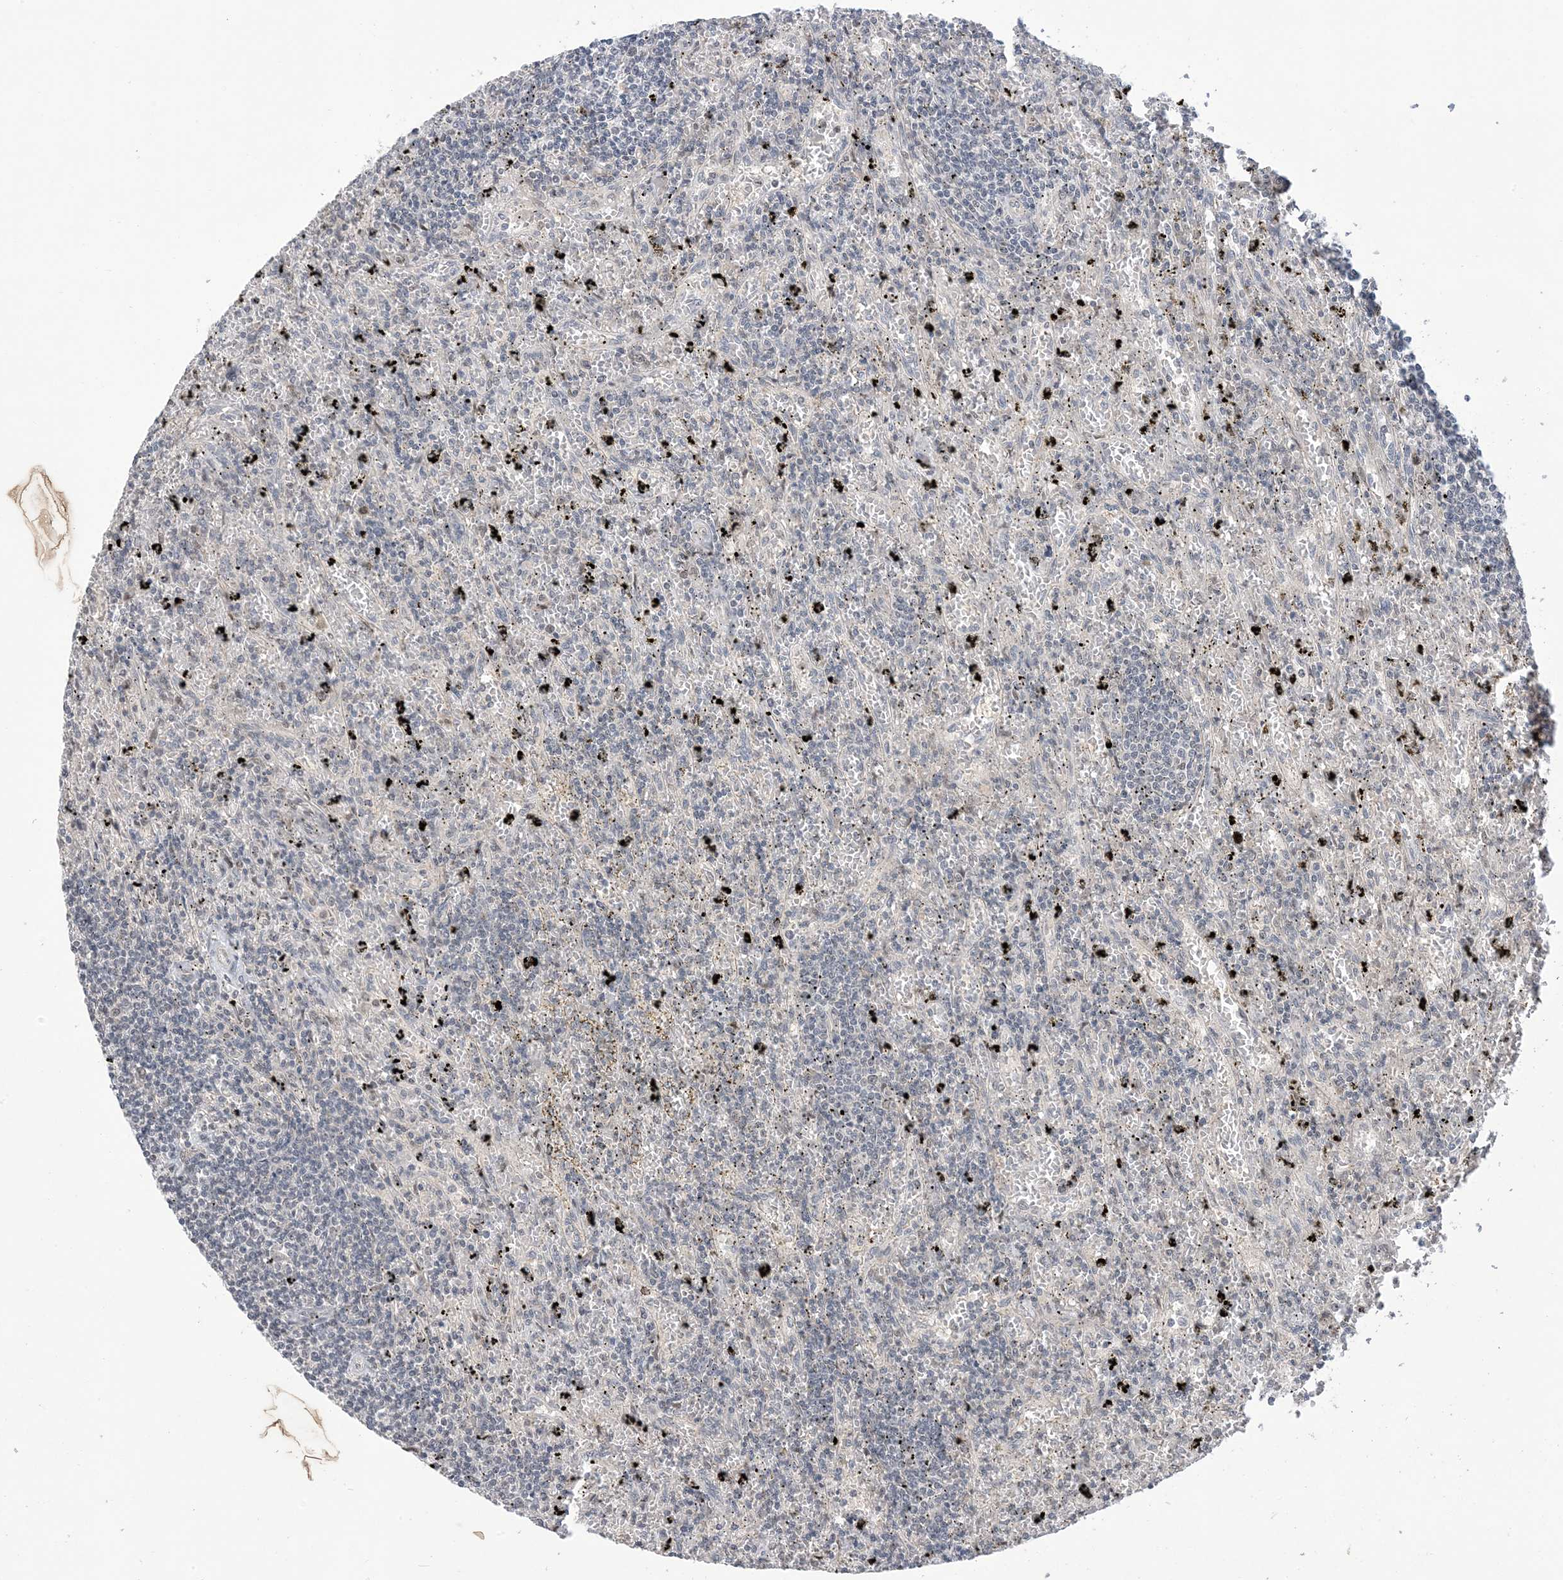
{"staining": {"intensity": "negative", "quantity": "none", "location": "none"}, "tissue": "lymphoma", "cell_type": "Tumor cells", "image_type": "cancer", "snomed": [{"axis": "morphology", "description": "Malignant lymphoma, non-Hodgkin's type, Low grade"}, {"axis": "topography", "description": "Spleen"}], "caption": "Immunohistochemistry (IHC) micrograph of lymphoma stained for a protein (brown), which shows no positivity in tumor cells.", "gene": "RANBP9", "patient": {"sex": "male", "age": 76}}